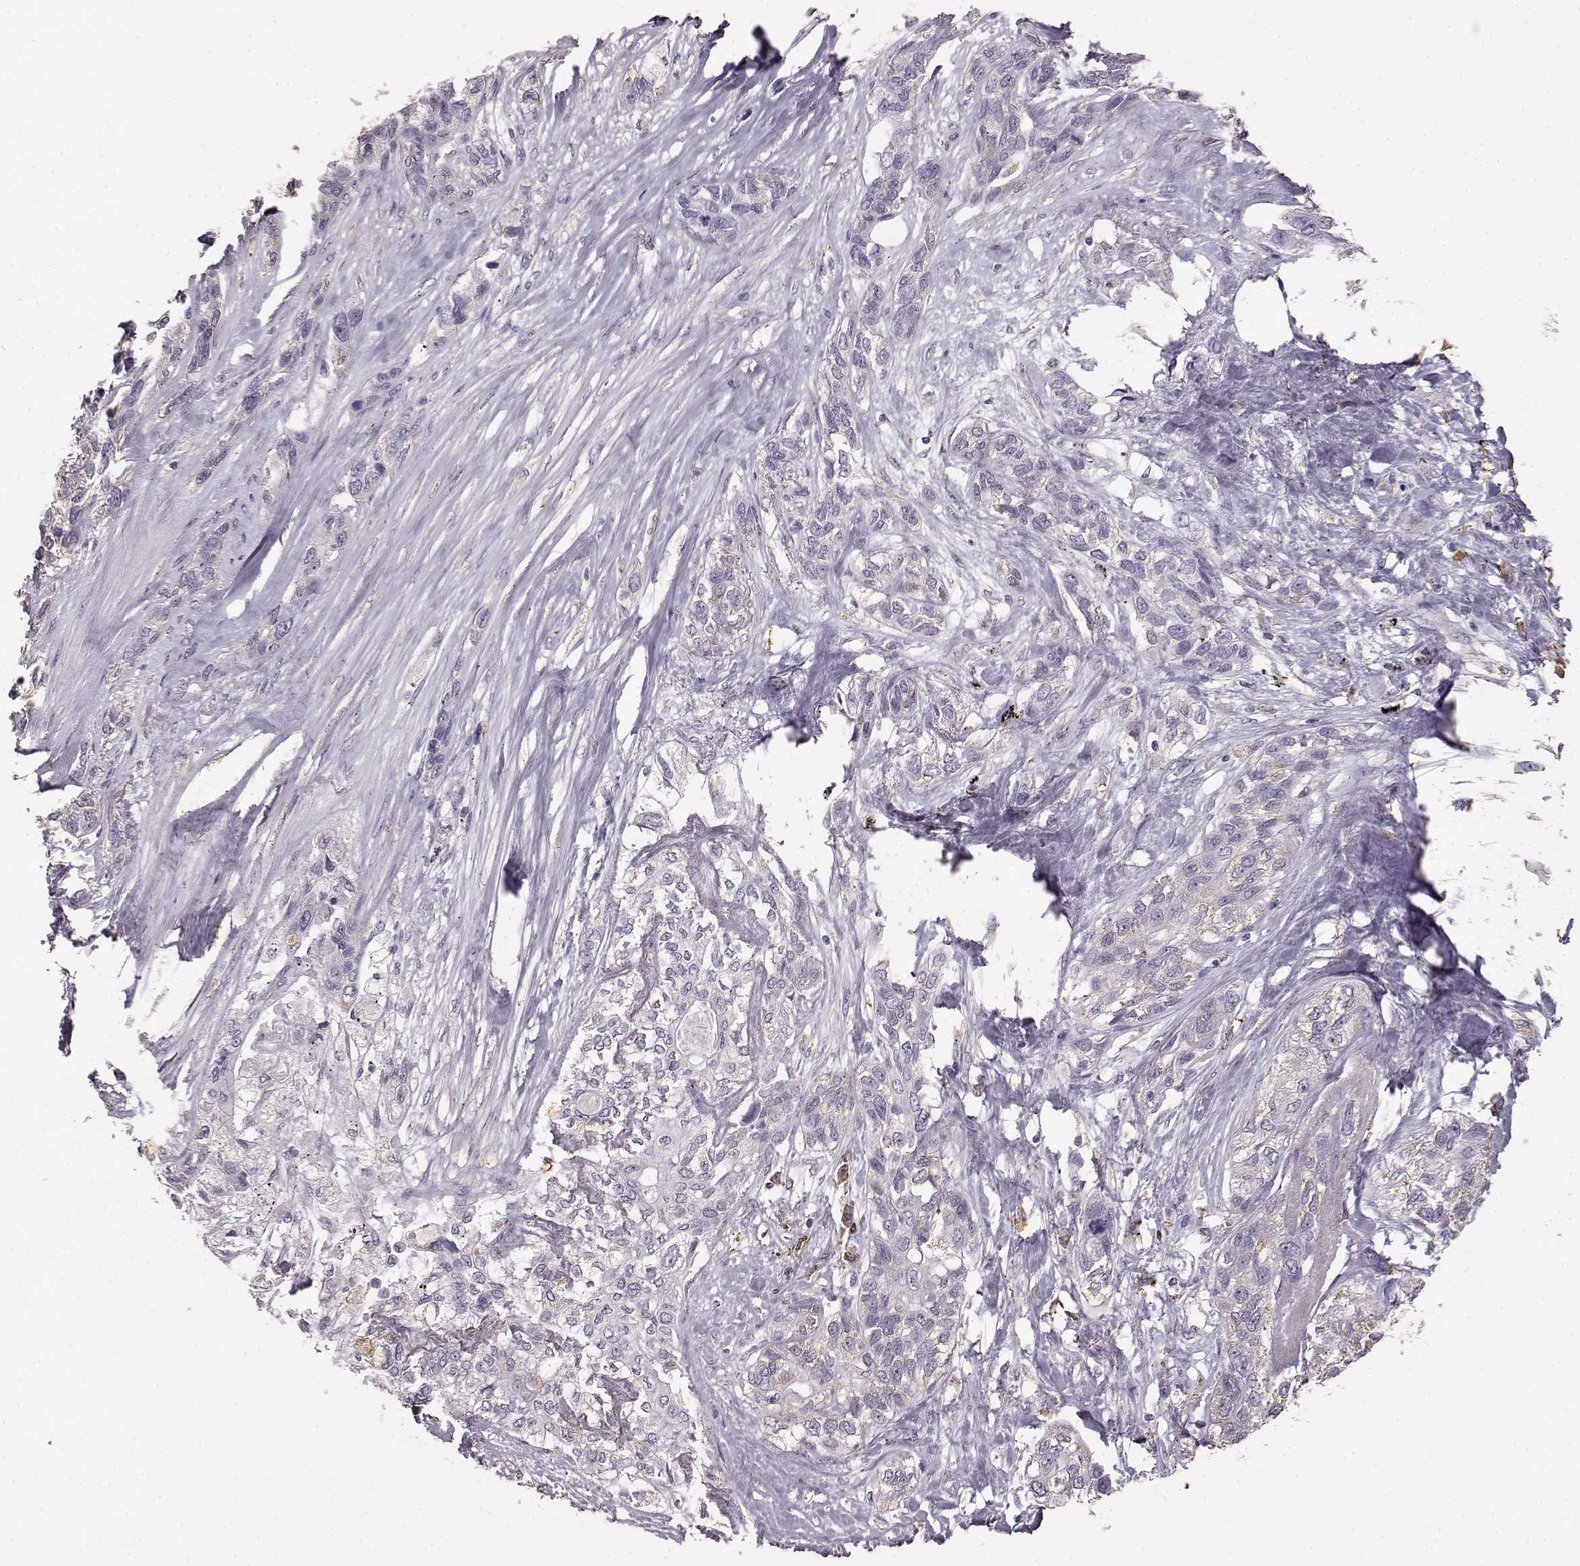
{"staining": {"intensity": "negative", "quantity": "none", "location": "none"}, "tissue": "lung cancer", "cell_type": "Tumor cells", "image_type": "cancer", "snomed": [{"axis": "morphology", "description": "Squamous cell carcinoma, NOS"}, {"axis": "topography", "description": "Lung"}], "caption": "Lung squamous cell carcinoma was stained to show a protein in brown. There is no significant staining in tumor cells. Nuclei are stained in blue.", "gene": "GABRG3", "patient": {"sex": "female", "age": 70}}